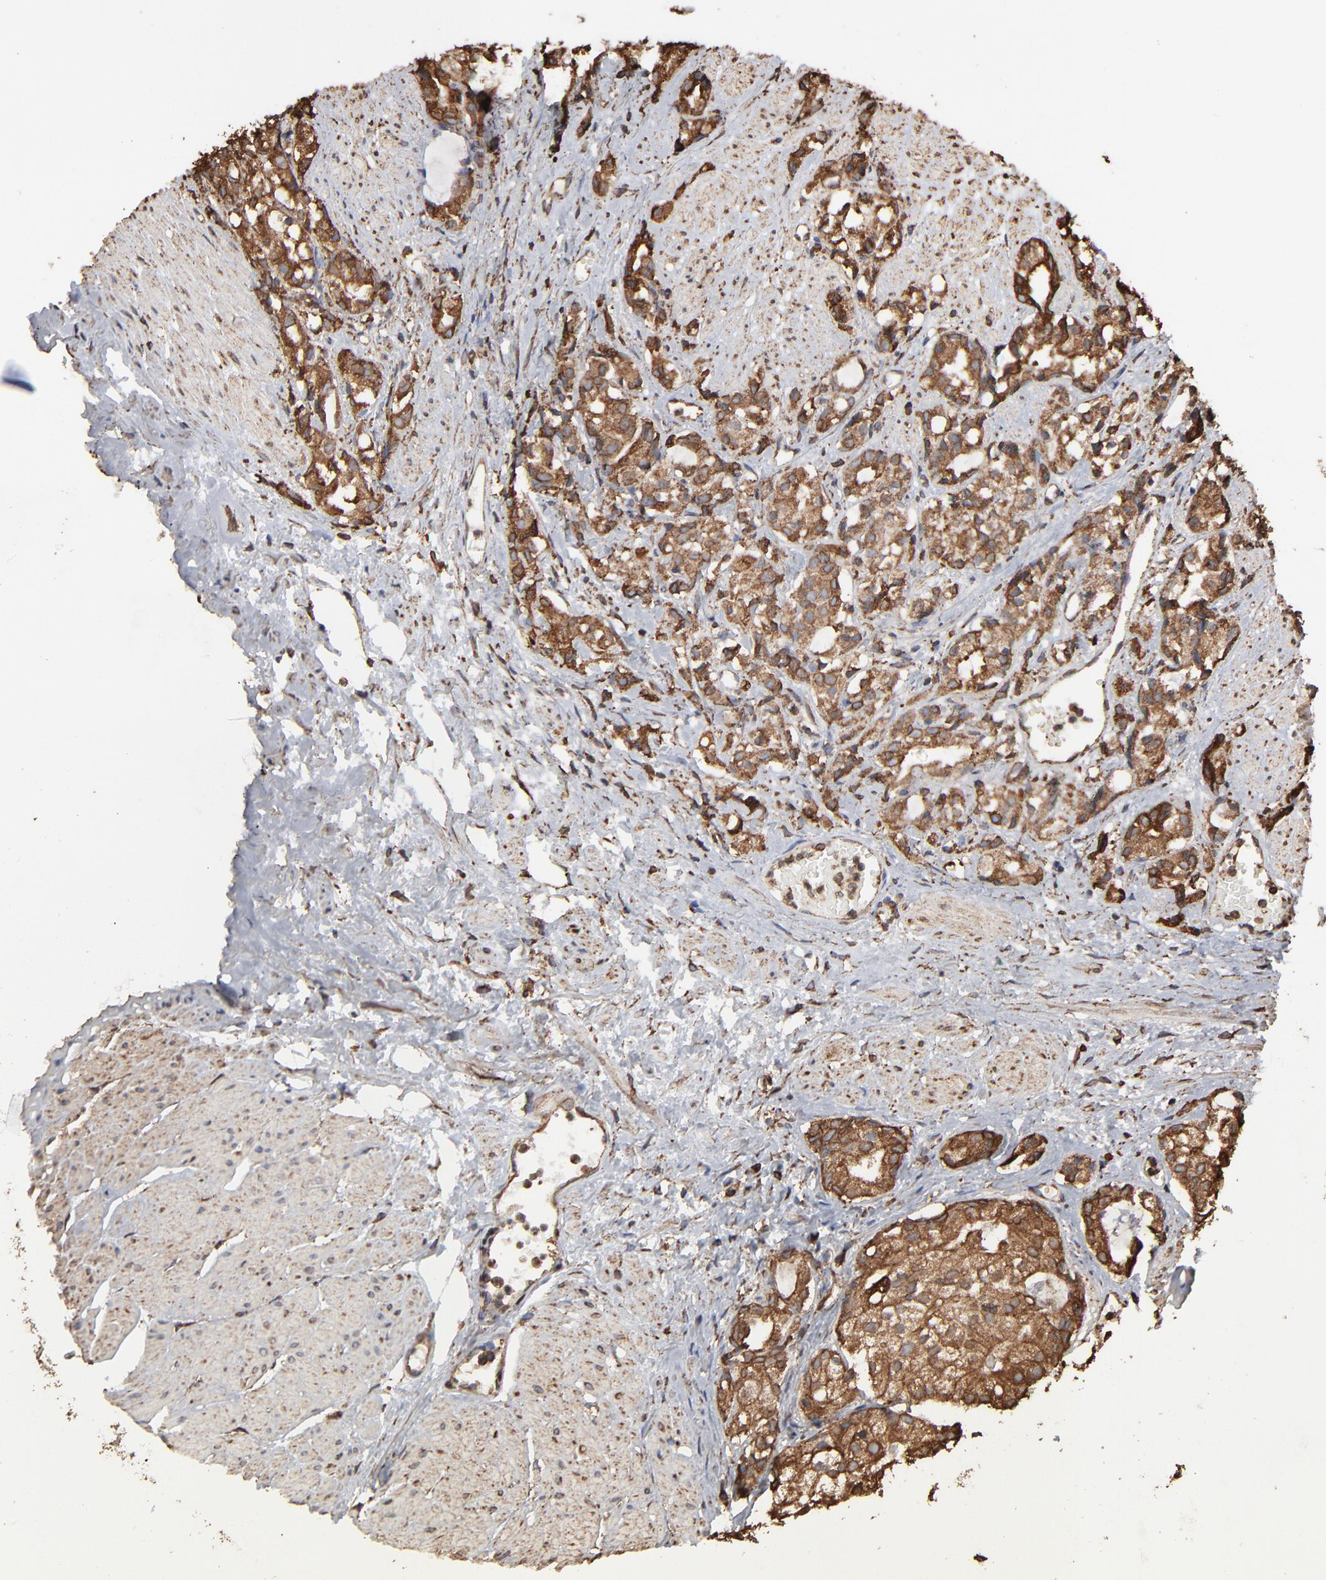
{"staining": {"intensity": "moderate", "quantity": ">75%", "location": "cytoplasmic/membranous"}, "tissue": "prostate cancer", "cell_type": "Tumor cells", "image_type": "cancer", "snomed": [{"axis": "morphology", "description": "Adenocarcinoma, High grade"}, {"axis": "topography", "description": "Prostate"}], "caption": "Prostate adenocarcinoma (high-grade) was stained to show a protein in brown. There is medium levels of moderate cytoplasmic/membranous expression in about >75% of tumor cells.", "gene": "PDIA3", "patient": {"sex": "male", "age": 85}}